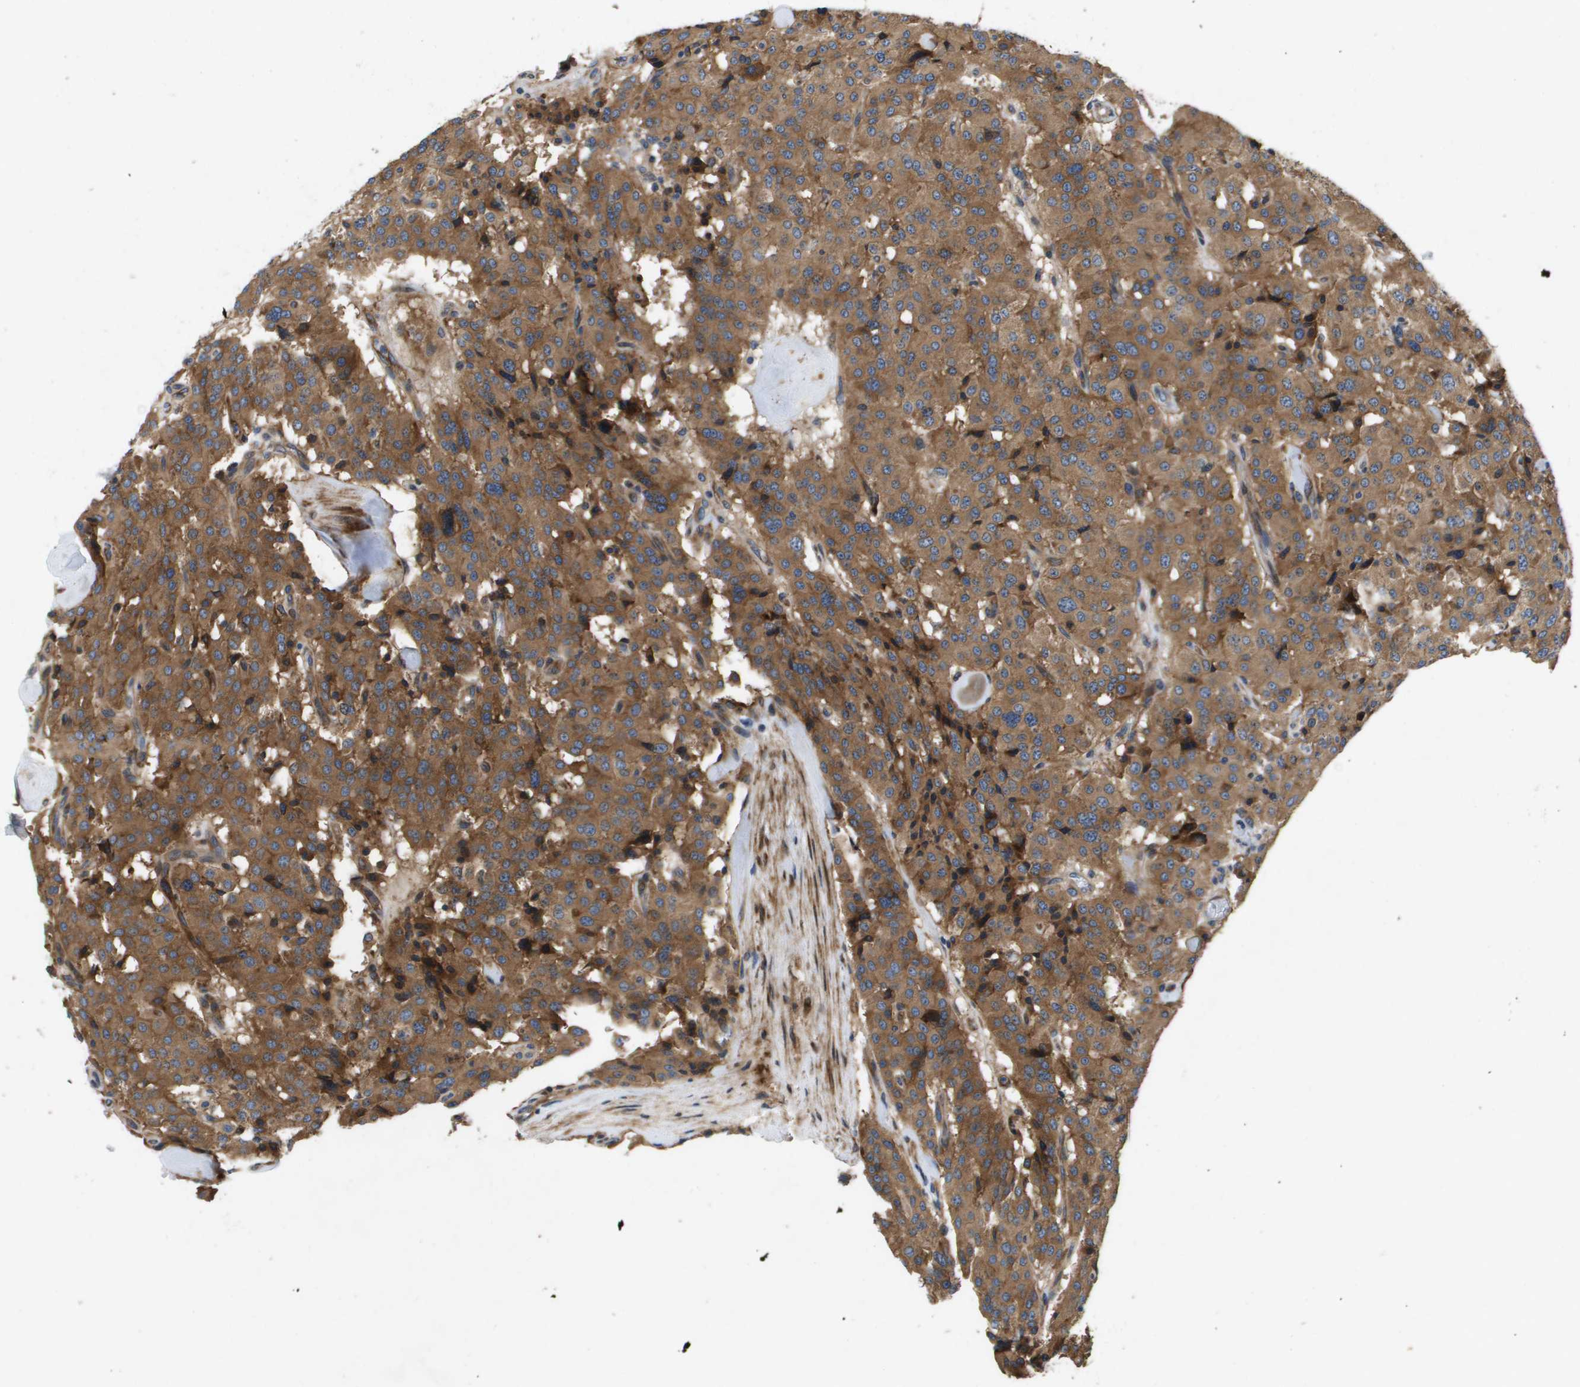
{"staining": {"intensity": "moderate", "quantity": ">75%", "location": "cytoplasmic/membranous"}, "tissue": "carcinoid", "cell_type": "Tumor cells", "image_type": "cancer", "snomed": [{"axis": "morphology", "description": "Carcinoid, malignant, NOS"}, {"axis": "topography", "description": "Lung"}], "caption": "Immunohistochemistry (IHC) of carcinoid displays medium levels of moderate cytoplasmic/membranous expression in approximately >75% of tumor cells.", "gene": "ENTPD2", "patient": {"sex": "male", "age": 30}}